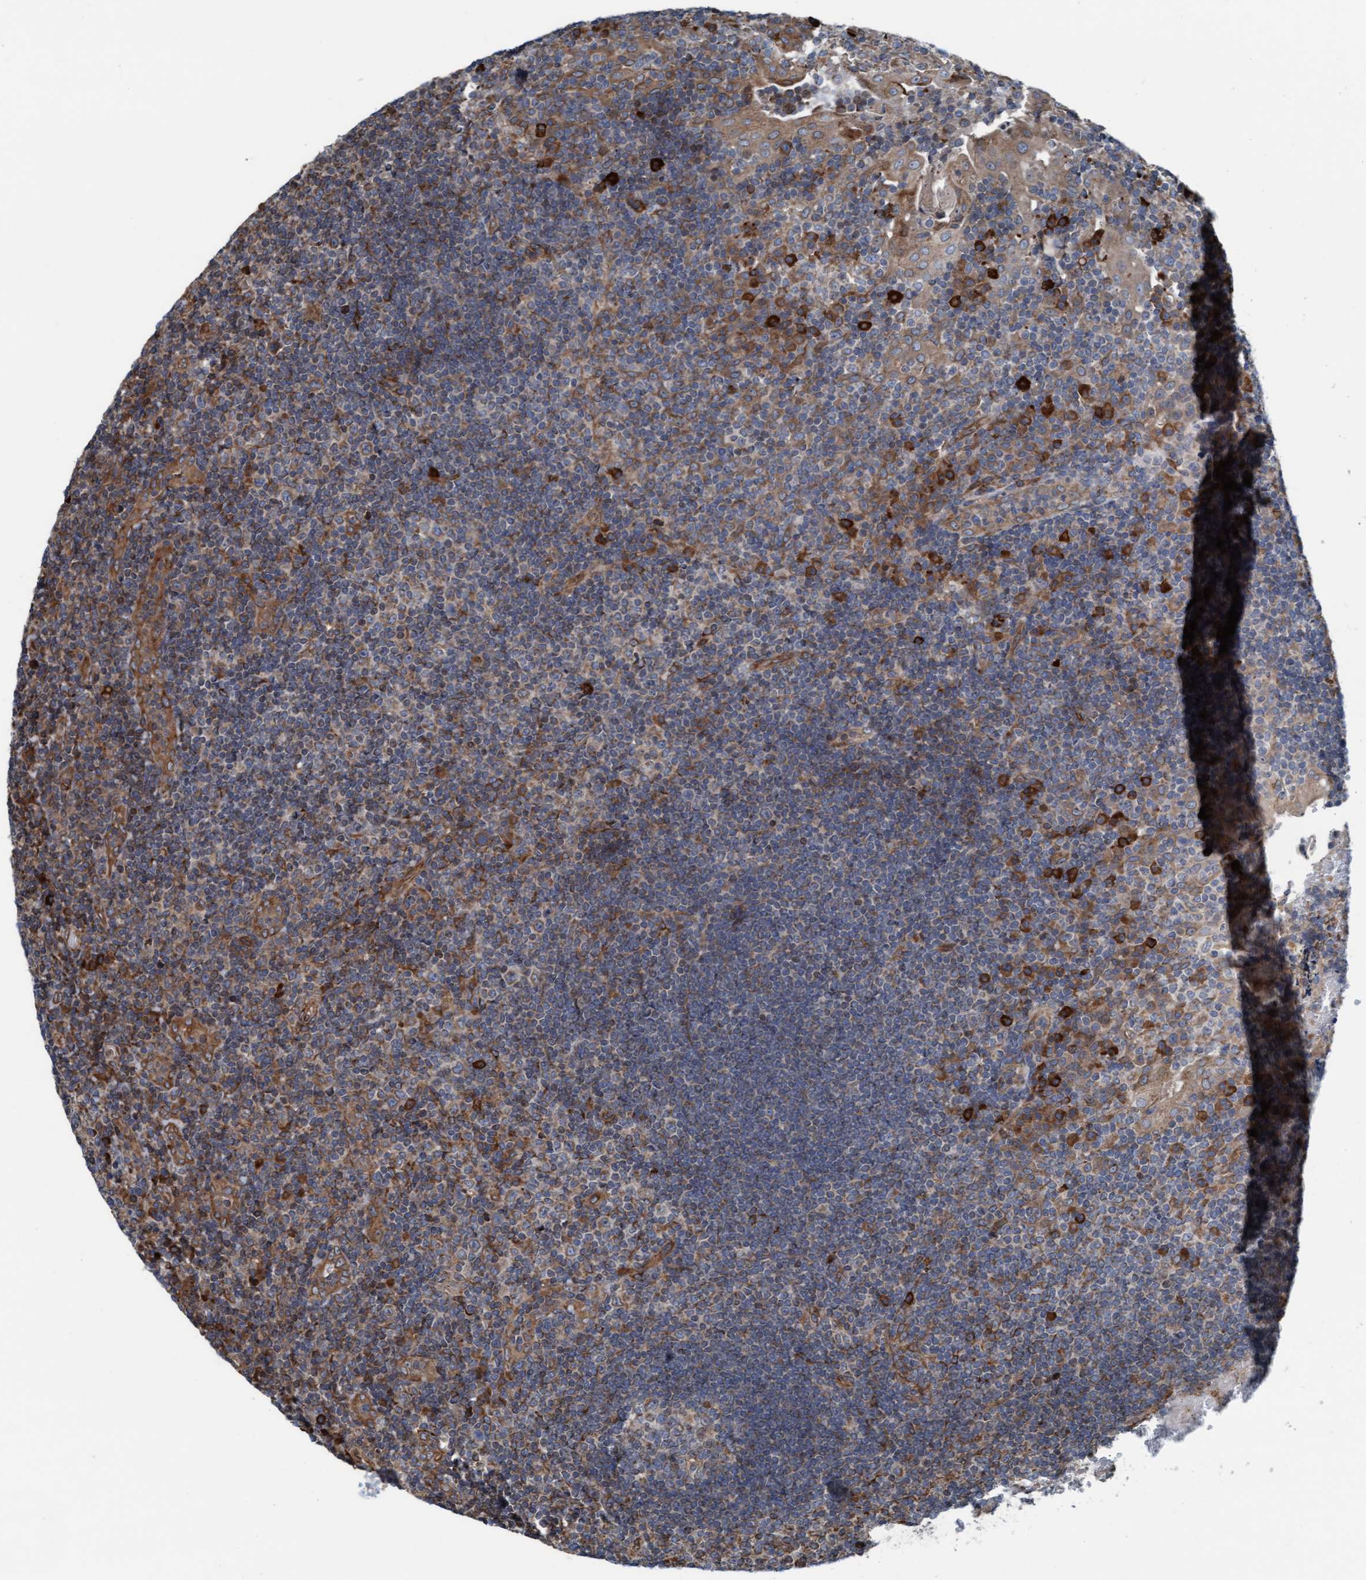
{"staining": {"intensity": "negative", "quantity": "none", "location": "none"}, "tissue": "tonsil", "cell_type": "Germinal center cells", "image_type": "normal", "snomed": [{"axis": "morphology", "description": "Normal tissue, NOS"}, {"axis": "topography", "description": "Tonsil"}], "caption": "DAB (3,3'-diaminobenzidine) immunohistochemical staining of unremarkable human tonsil exhibits no significant positivity in germinal center cells. (Brightfield microscopy of DAB immunohistochemistry (IHC) at high magnification).", "gene": "RAP1GAP2", "patient": {"sex": "female", "age": 40}}